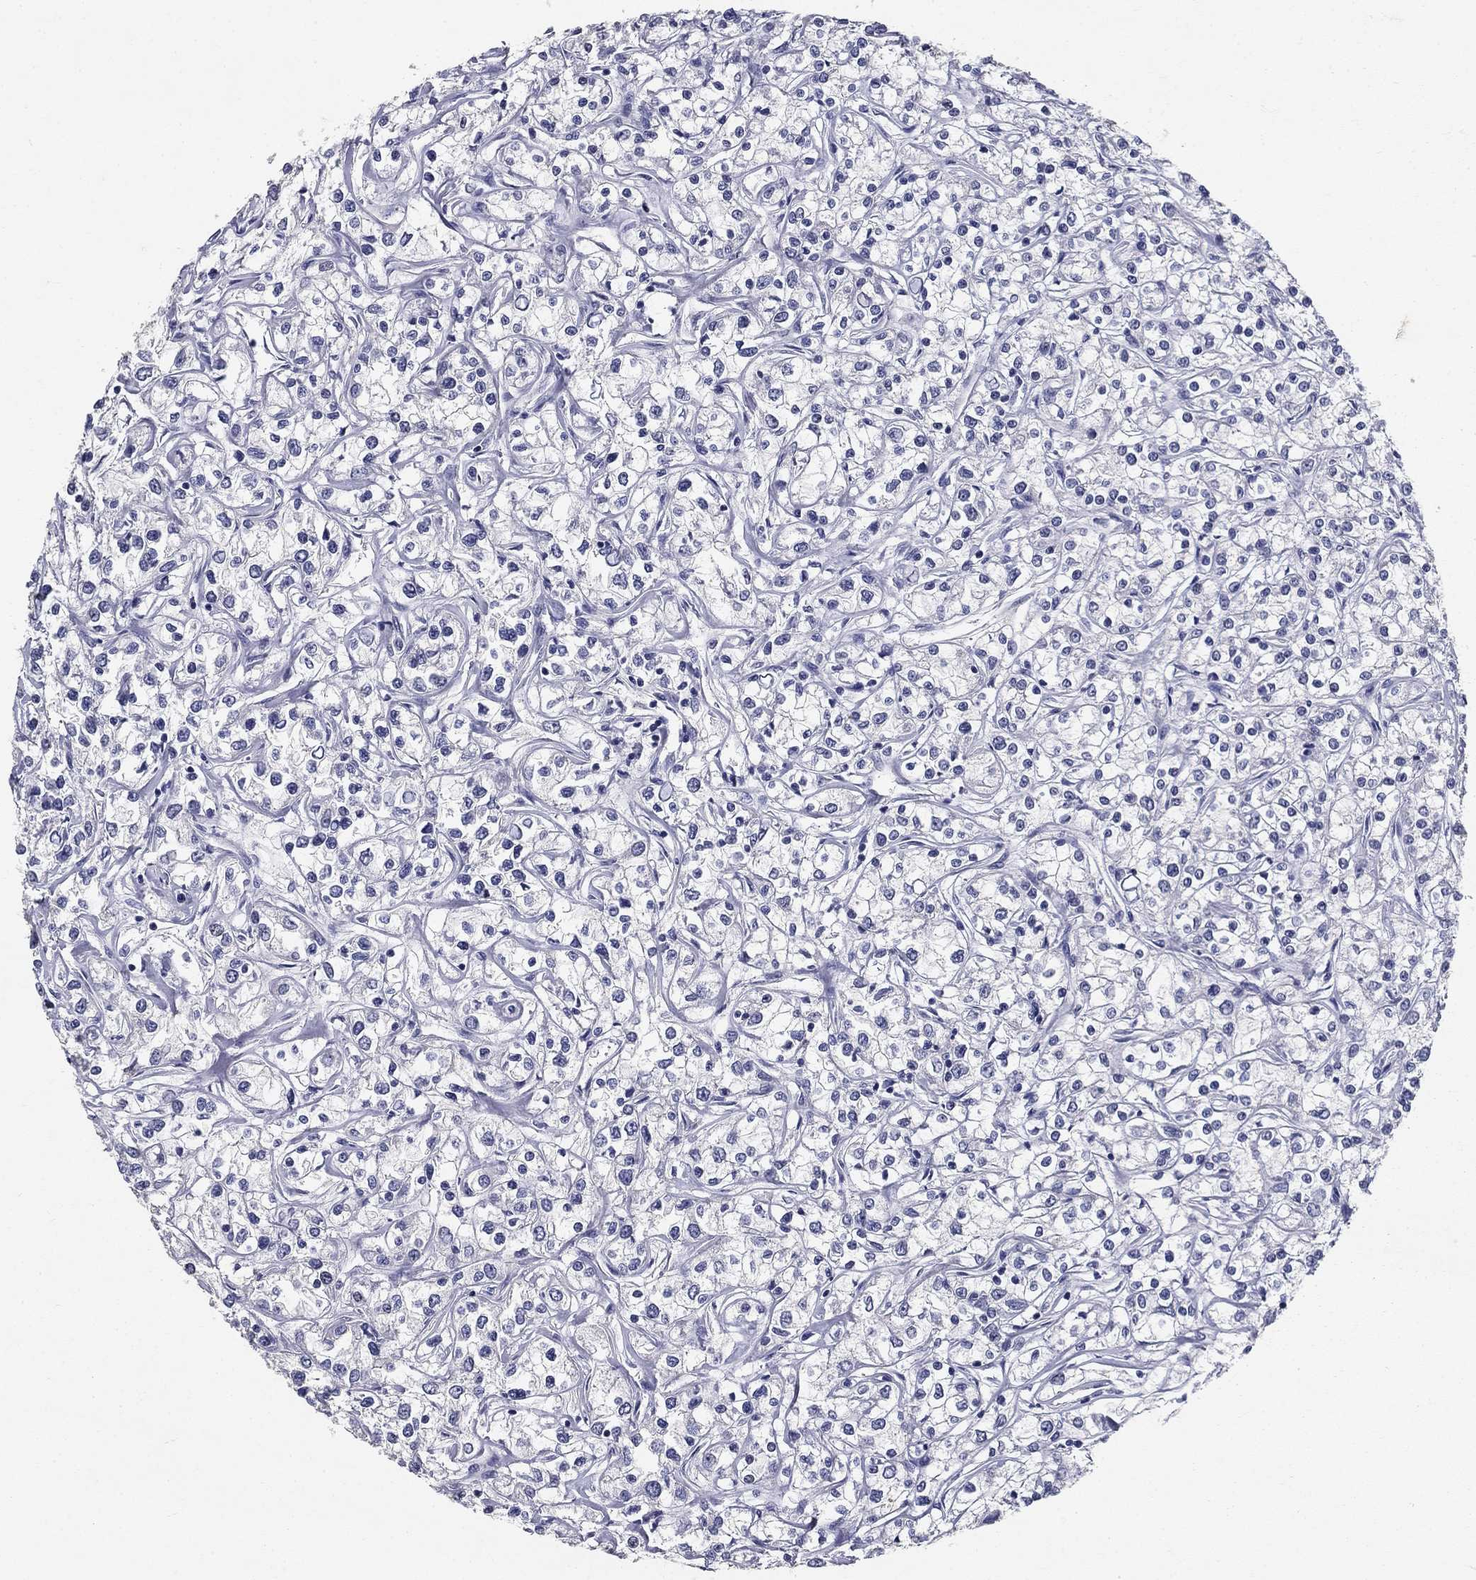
{"staining": {"intensity": "negative", "quantity": "none", "location": "none"}, "tissue": "renal cancer", "cell_type": "Tumor cells", "image_type": "cancer", "snomed": [{"axis": "morphology", "description": "Adenocarcinoma, NOS"}, {"axis": "topography", "description": "Kidney"}], "caption": "Immunohistochemical staining of human renal adenocarcinoma reveals no significant expression in tumor cells. (DAB immunohistochemistry (IHC), high magnification).", "gene": "POMC", "patient": {"sex": "female", "age": 59}}